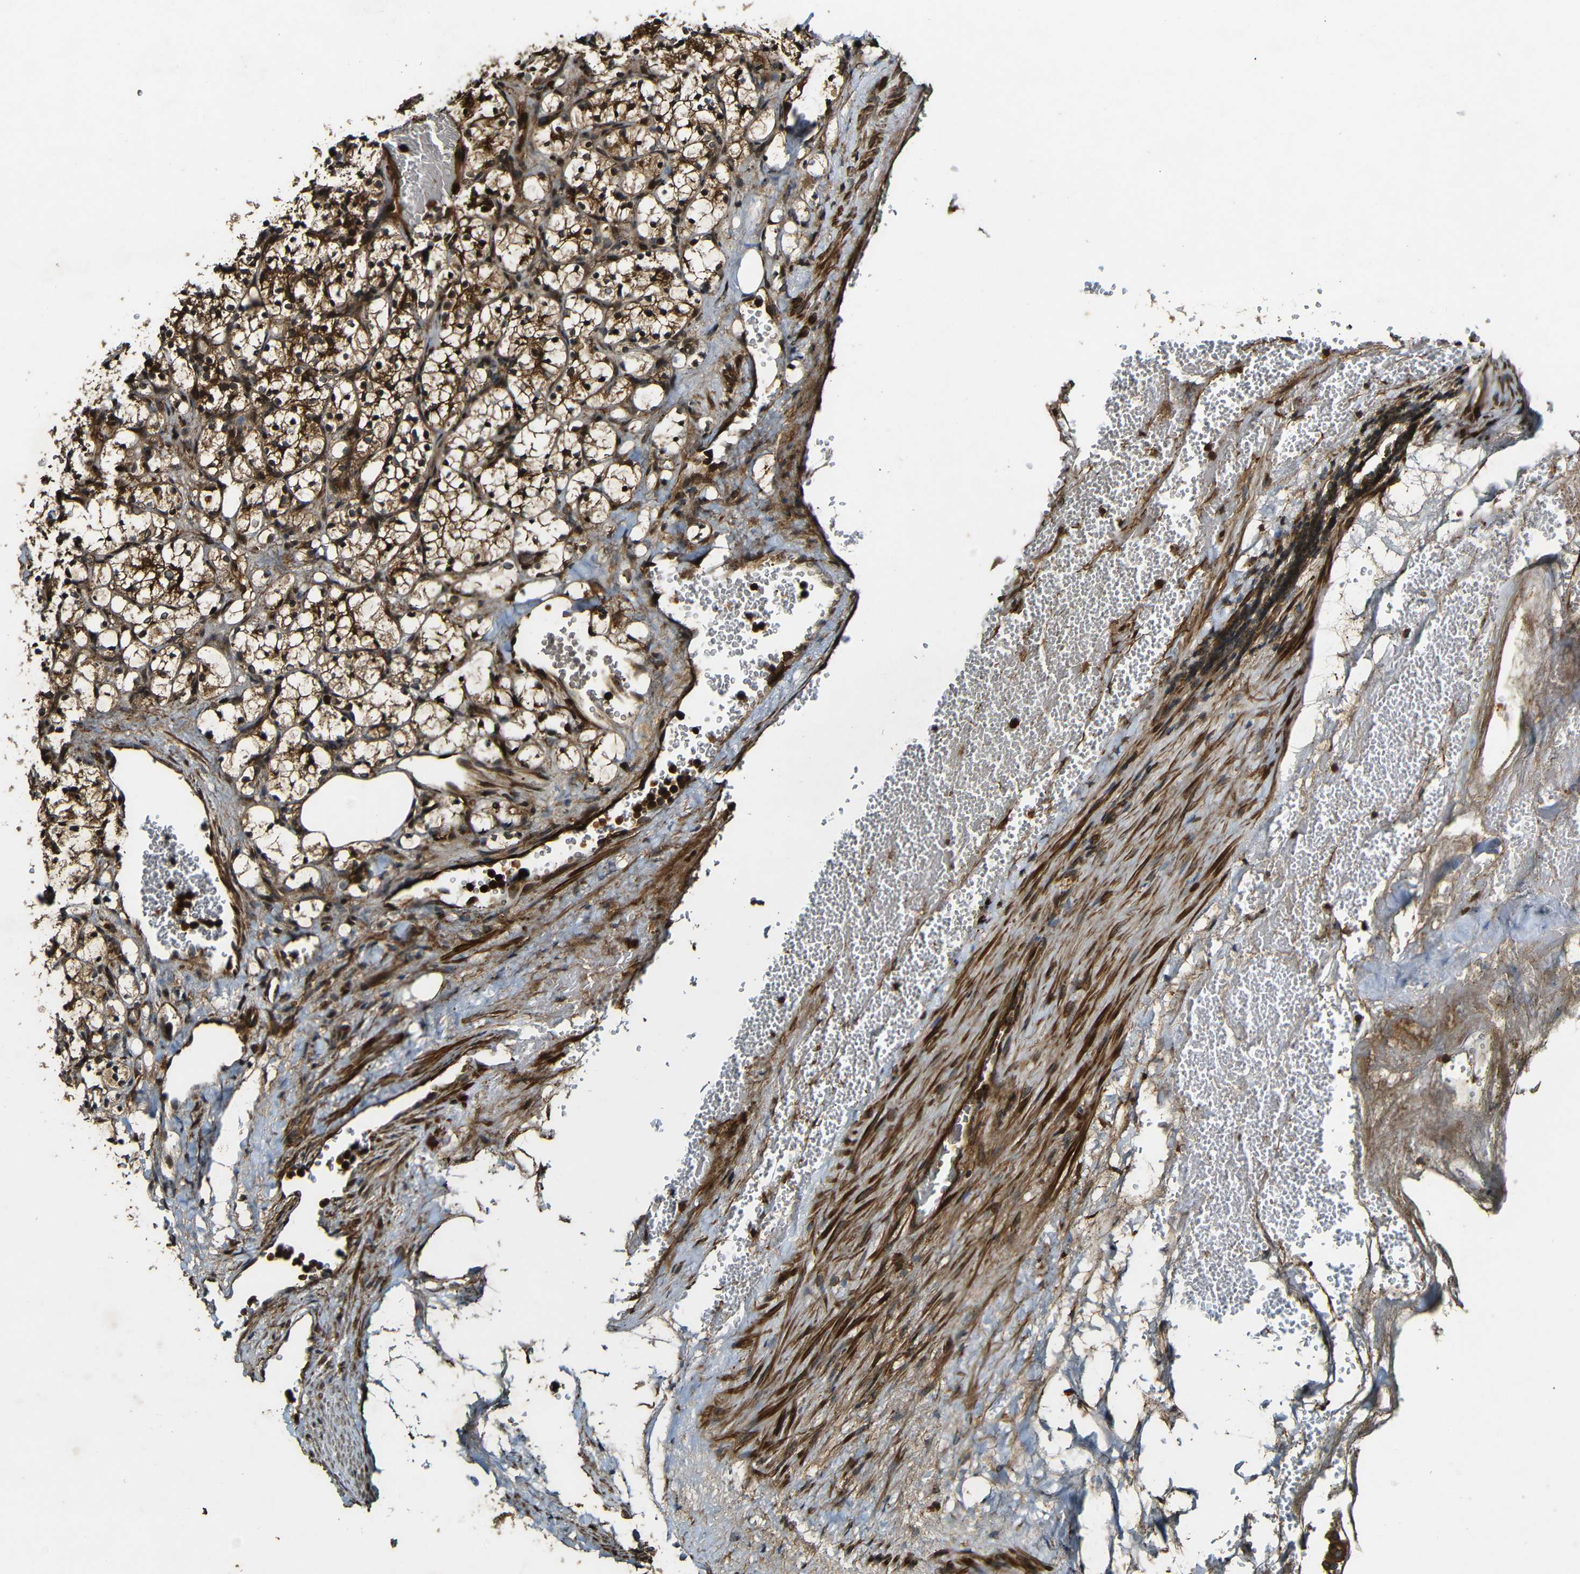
{"staining": {"intensity": "moderate", "quantity": ">75%", "location": "cytoplasmic/membranous"}, "tissue": "renal cancer", "cell_type": "Tumor cells", "image_type": "cancer", "snomed": [{"axis": "morphology", "description": "Adenocarcinoma, NOS"}, {"axis": "topography", "description": "Kidney"}], "caption": "Immunohistochemistry (IHC) image of human renal cancer stained for a protein (brown), which displays medium levels of moderate cytoplasmic/membranous positivity in approximately >75% of tumor cells.", "gene": "CASP8", "patient": {"sex": "female", "age": 69}}